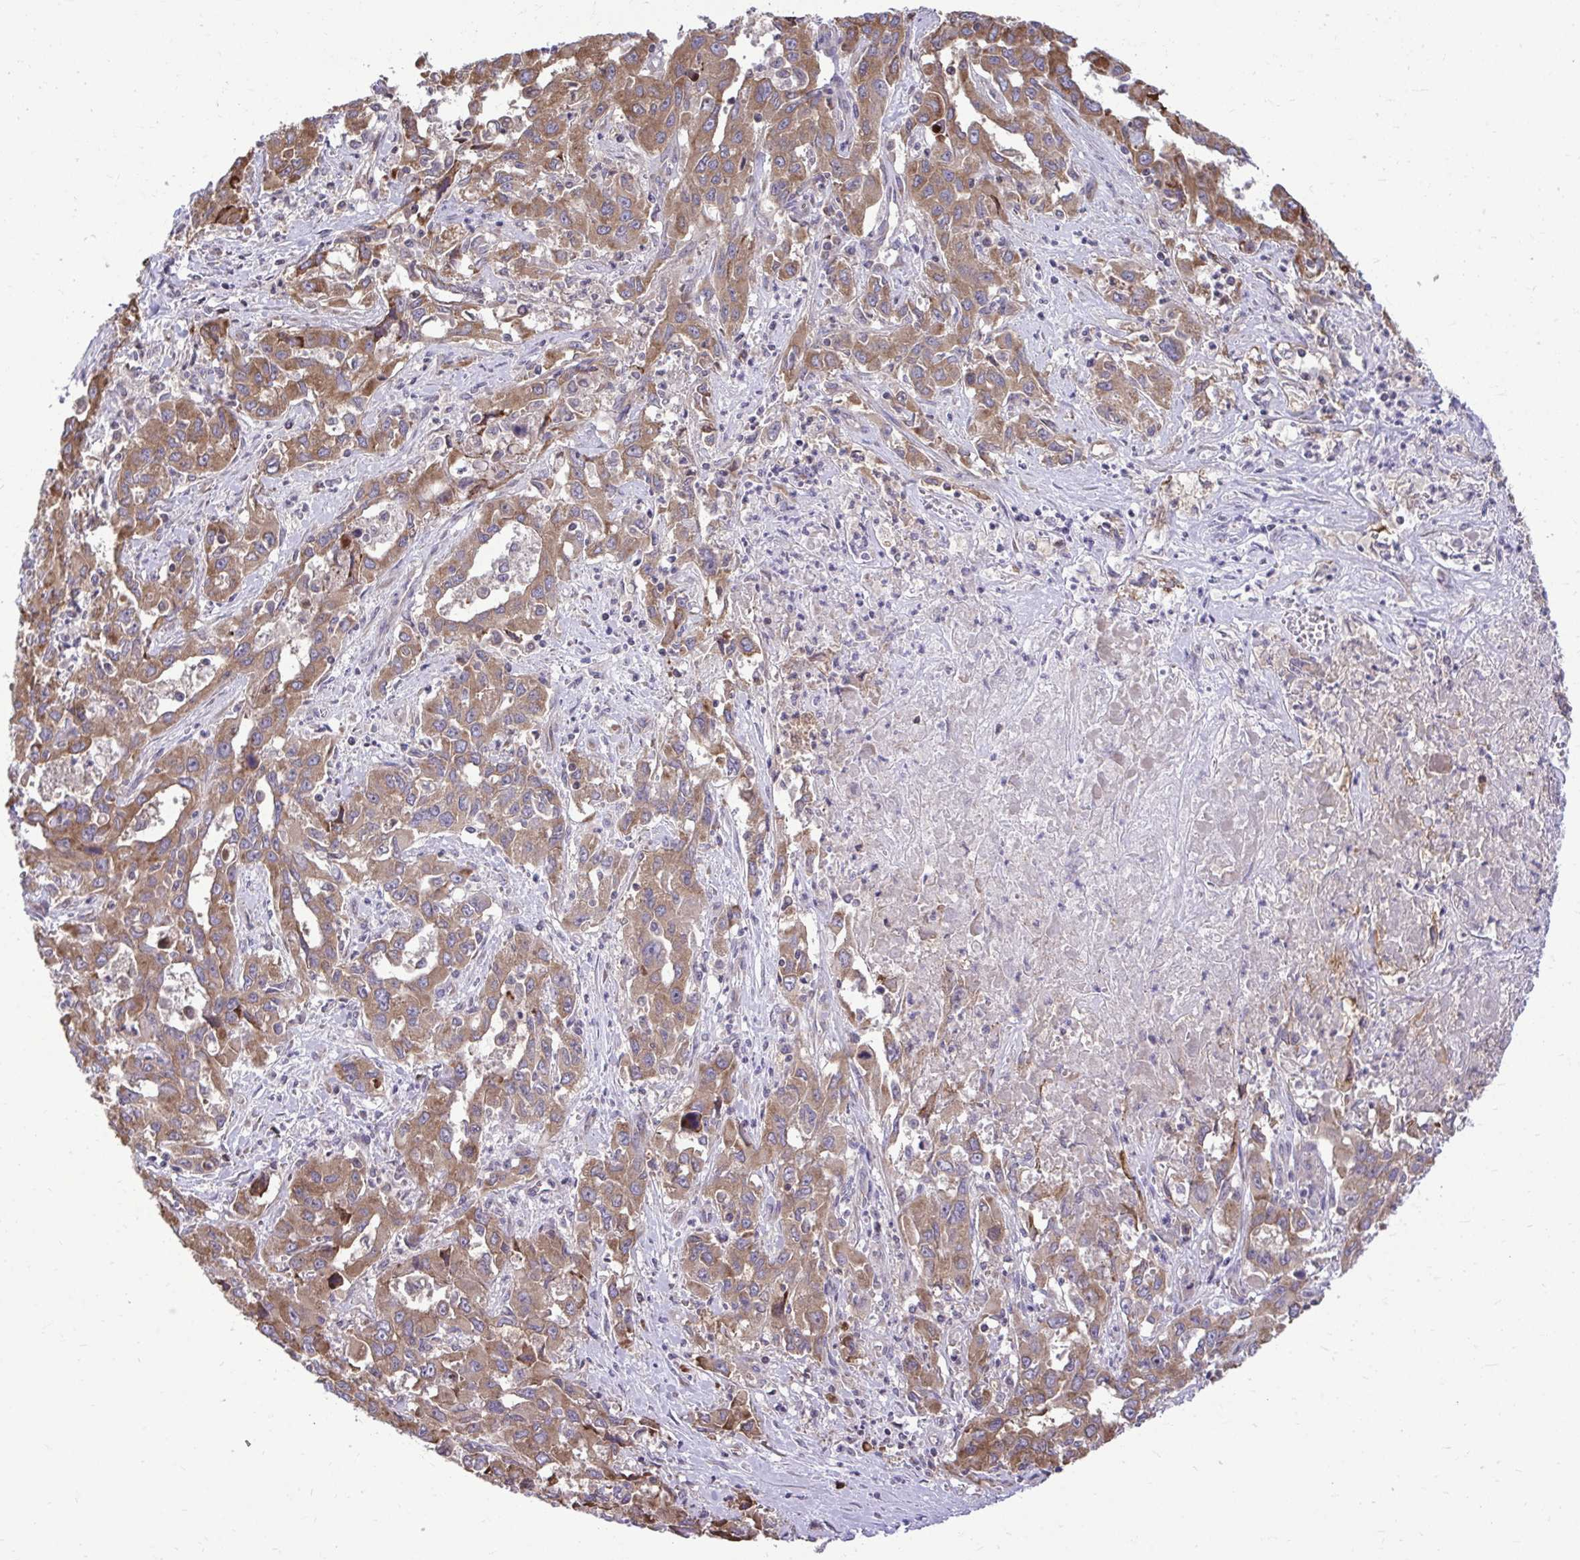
{"staining": {"intensity": "moderate", "quantity": ">75%", "location": "cytoplasmic/membranous"}, "tissue": "liver cancer", "cell_type": "Tumor cells", "image_type": "cancer", "snomed": [{"axis": "morphology", "description": "Carcinoma, Hepatocellular, NOS"}, {"axis": "topography", "description": "Liver"}], "caption": "This photomicrograph demonstrates liver cancer (hepatocellular carcinoma) stained with IHC to label a protein in brown. The cytoplasmic/membranous of tumor cells show moderate positivity for the protein. Nuclei are counter-stained blue.", "gene": "METTL9", "patient": {"sex": "male", "age": 63}}